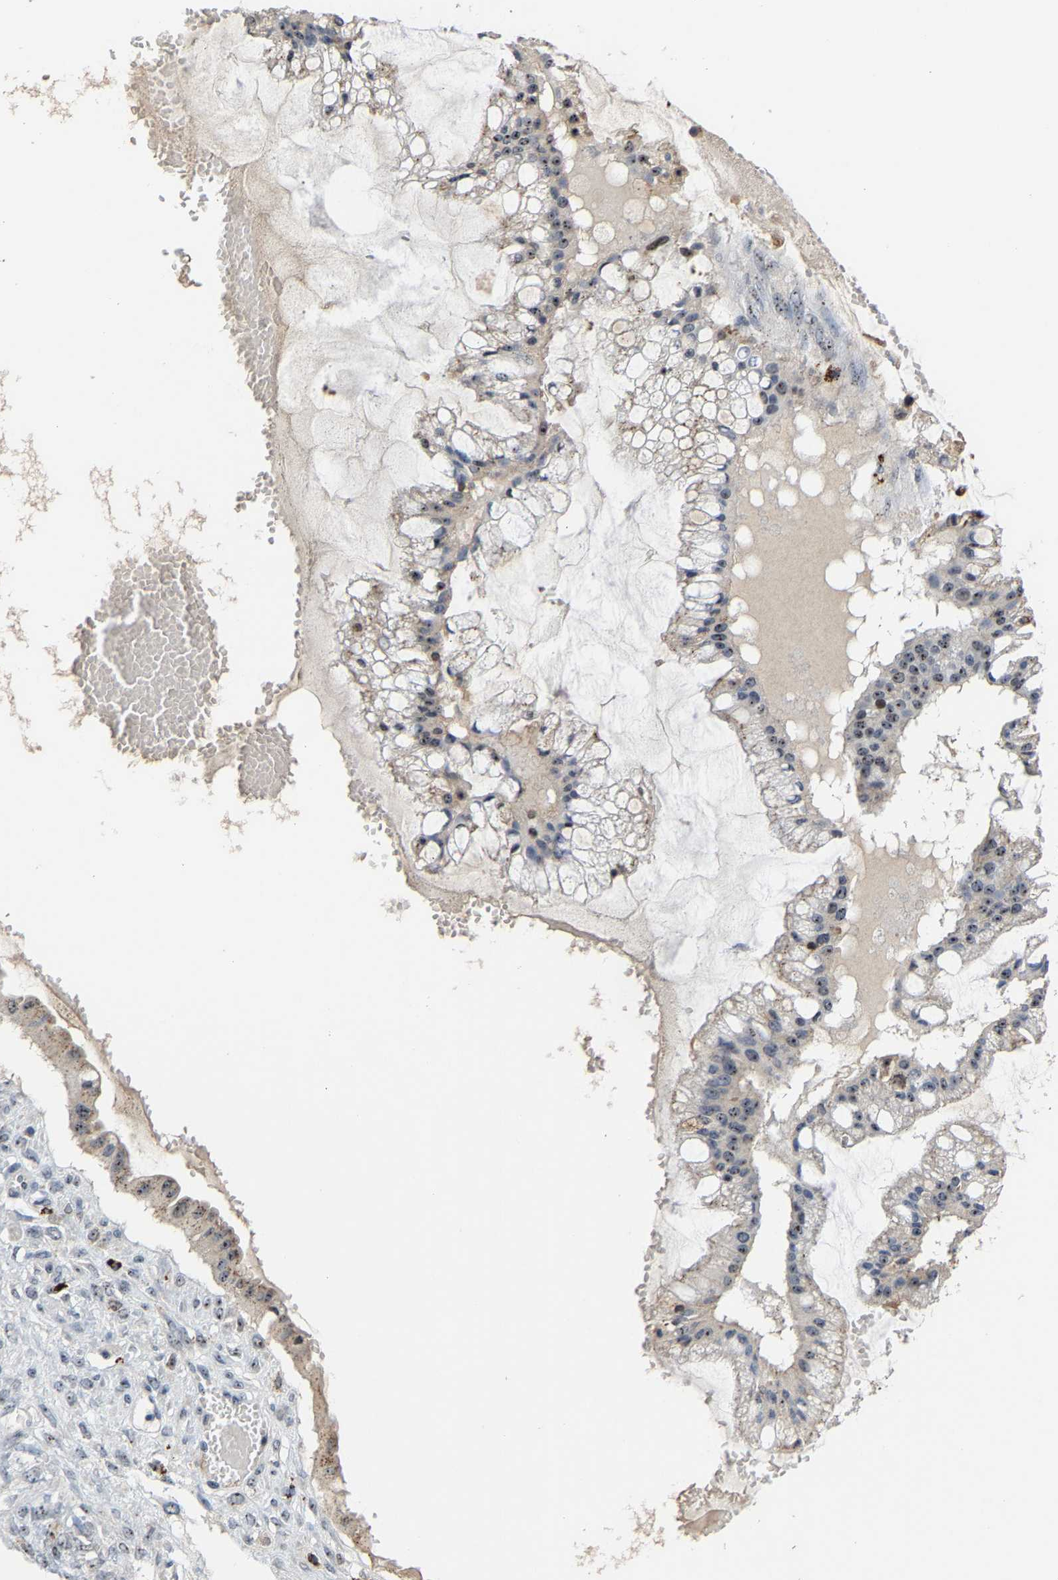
{"staining": {"intensity": "moderate", "quantity": "<25%", "location": "nuclear"}, "tissue": "ovarian cancer", "cell_type": "Tumor cells", "image_type": "cancer", "snomed": [{"axis": "morphology", "description": "Cystadenocarcinoma, mucinous, NOS"}, {"axis": "topography", "description": "Ovary"}], "caption": "A brown stain highlights moderate nuclear positivity of a protein in human ovarian cancer tumor cells.", "gene": "NOP58", "patient": {"sex": "female", "age": 73}}